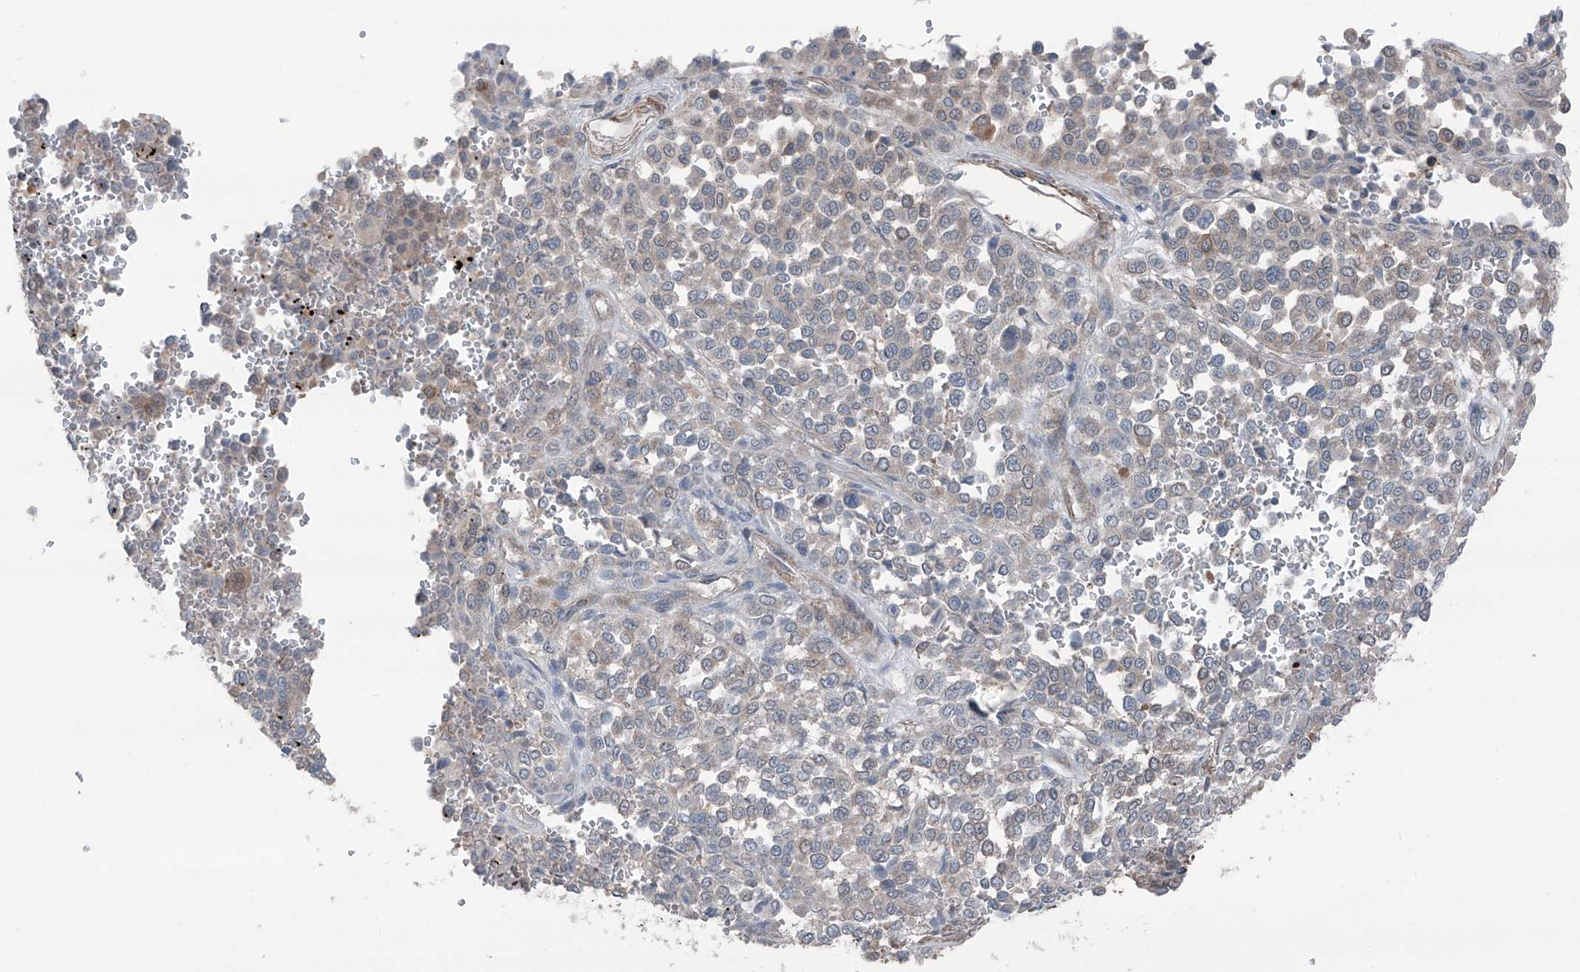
{"staining": {"intensity": "weak", "quantity": "25%-75%", "location": "cytoplasmic/membranous"}, "tissue": "melanoma", "cell_type": "Tumor cells", "image_type": "cancer", "snomed": [{"axis": "morphology", "description": "Malignant melanoma, Metastatic site"}, {"axis": "topography", "description": "Pancreas"}], "caption": "IHC (DAB (3,3'-diaminobenzidine)) staining of human melanoma reveals weak cytoplasmic/membranous protein positivity in about 25%-75% of tumor cells.", "gene": "HSPB11", "patient": {"sex": "female", "age": 30}}